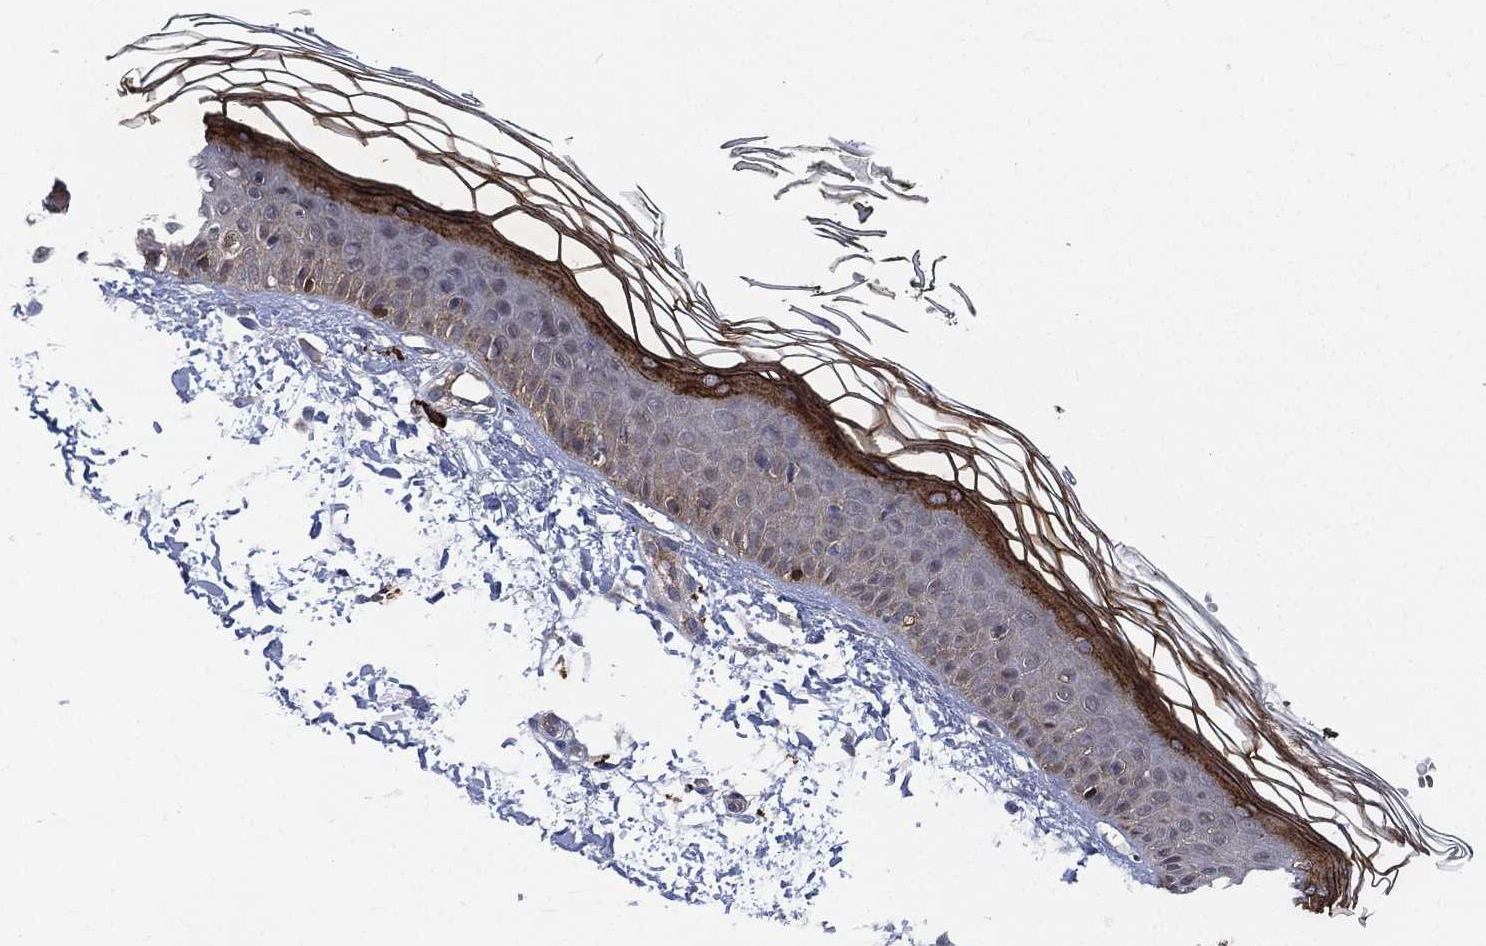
{"staining": {"intensity": "negative", "quantity": "none", "location": "none"}, "tissue": "skin", "cell_type": "Fibroblasts", "image_type": "normal", "snomed": [{"axis": "morphology", "description": "Normal tissue, NOS"}, {"axis": "topography", "description": "Skin"}], "caption": "There is no significant expression in fibroblasts of skin. The staining was performed using DAB (3,3'-diaminobenzidine) to visualize the protein expression in brown, while the nuclei were stained in blue with hematoxylin (Magnification: 20x).", "gene": "SMPD3", "patient": {"sex": "female", "age": 62}}